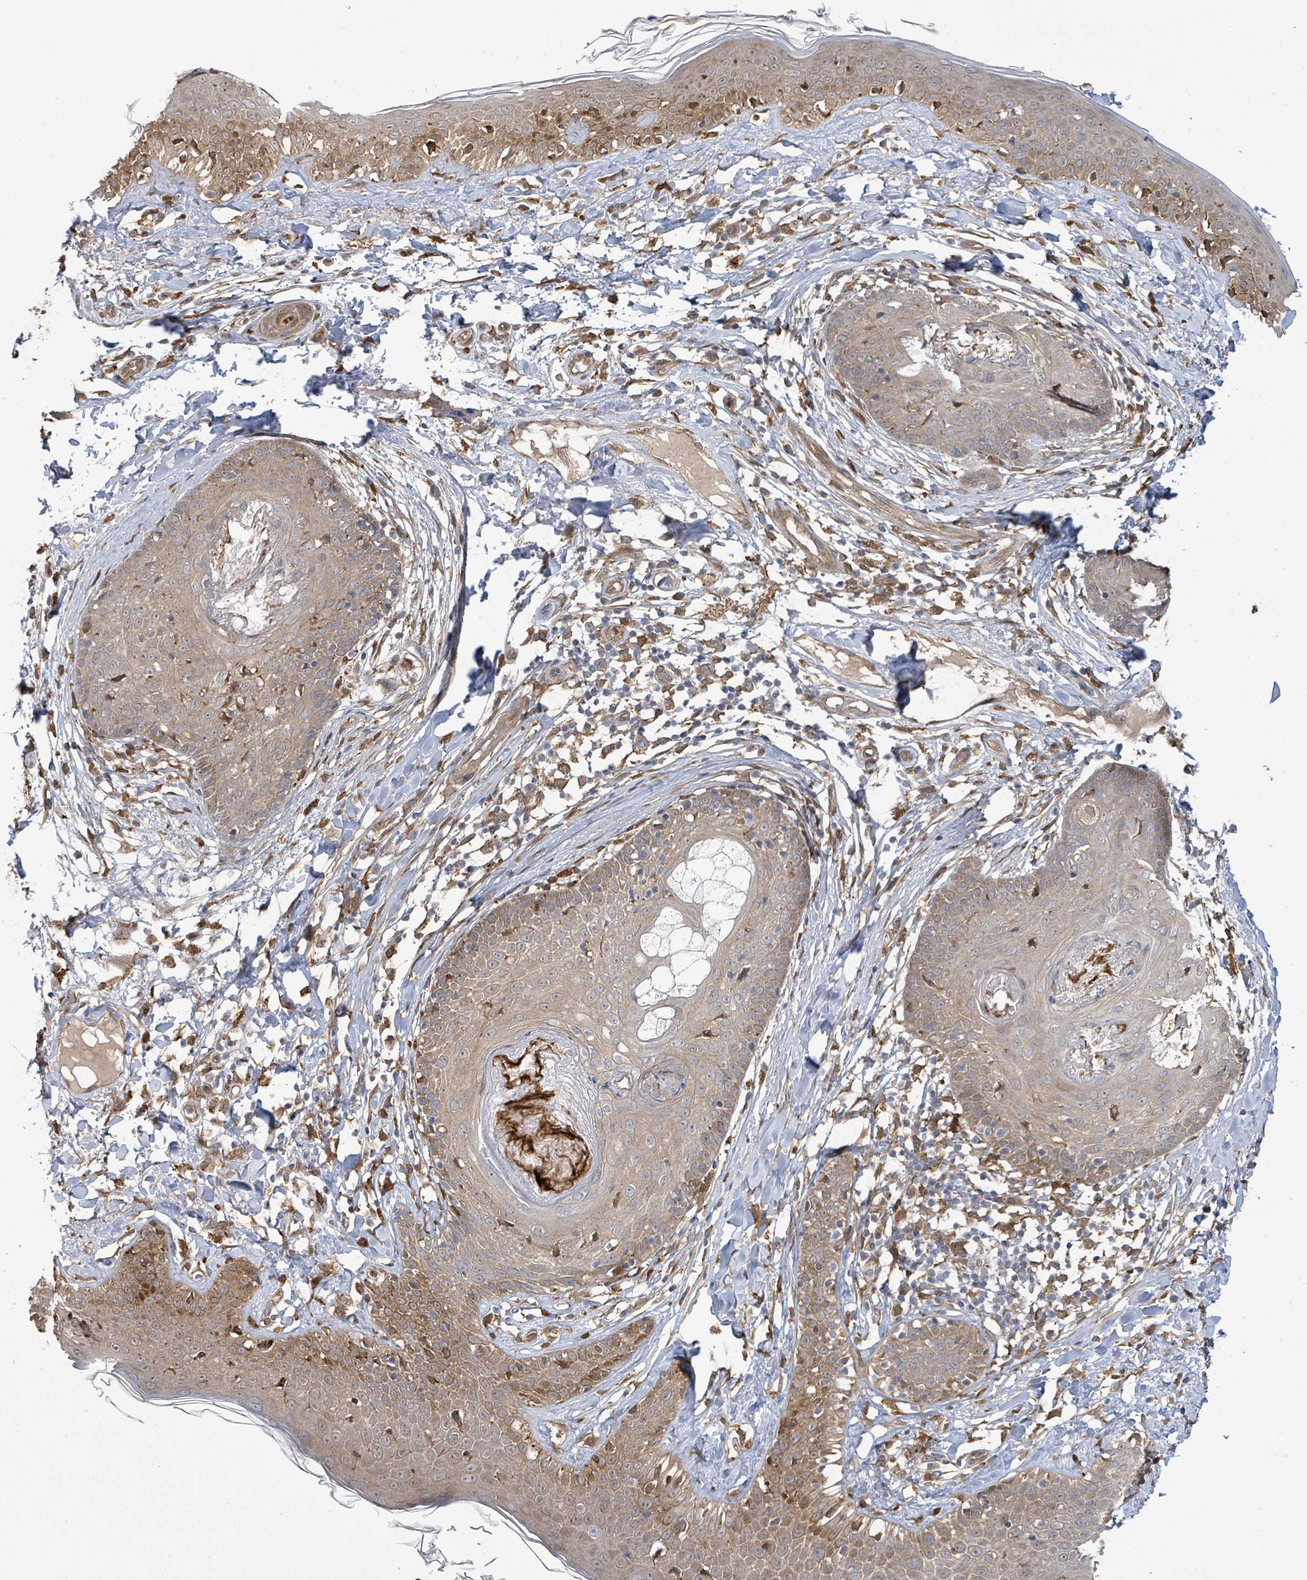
{"staining": {"intensity": "weak", "quantity": ">75%", "location": "cytoplasmic/membranous"}, "tissue": "skin cancer", "cell_type": "Tumor cells", "image_type": "cancer", "snomed": [{"axis": "morphology", "description": "Basal cell carcinoma"}, {"axis": "topography", "description": "Skin"}], "caption": "Skin basal cell carcinoma was stained to show a protein in brown. There is low levels of weak cytoplasmic/membranous staining in about >75% of tumor cells.", "gene": "ARPIN", "patient": {"sex": "male", "age": 73}}